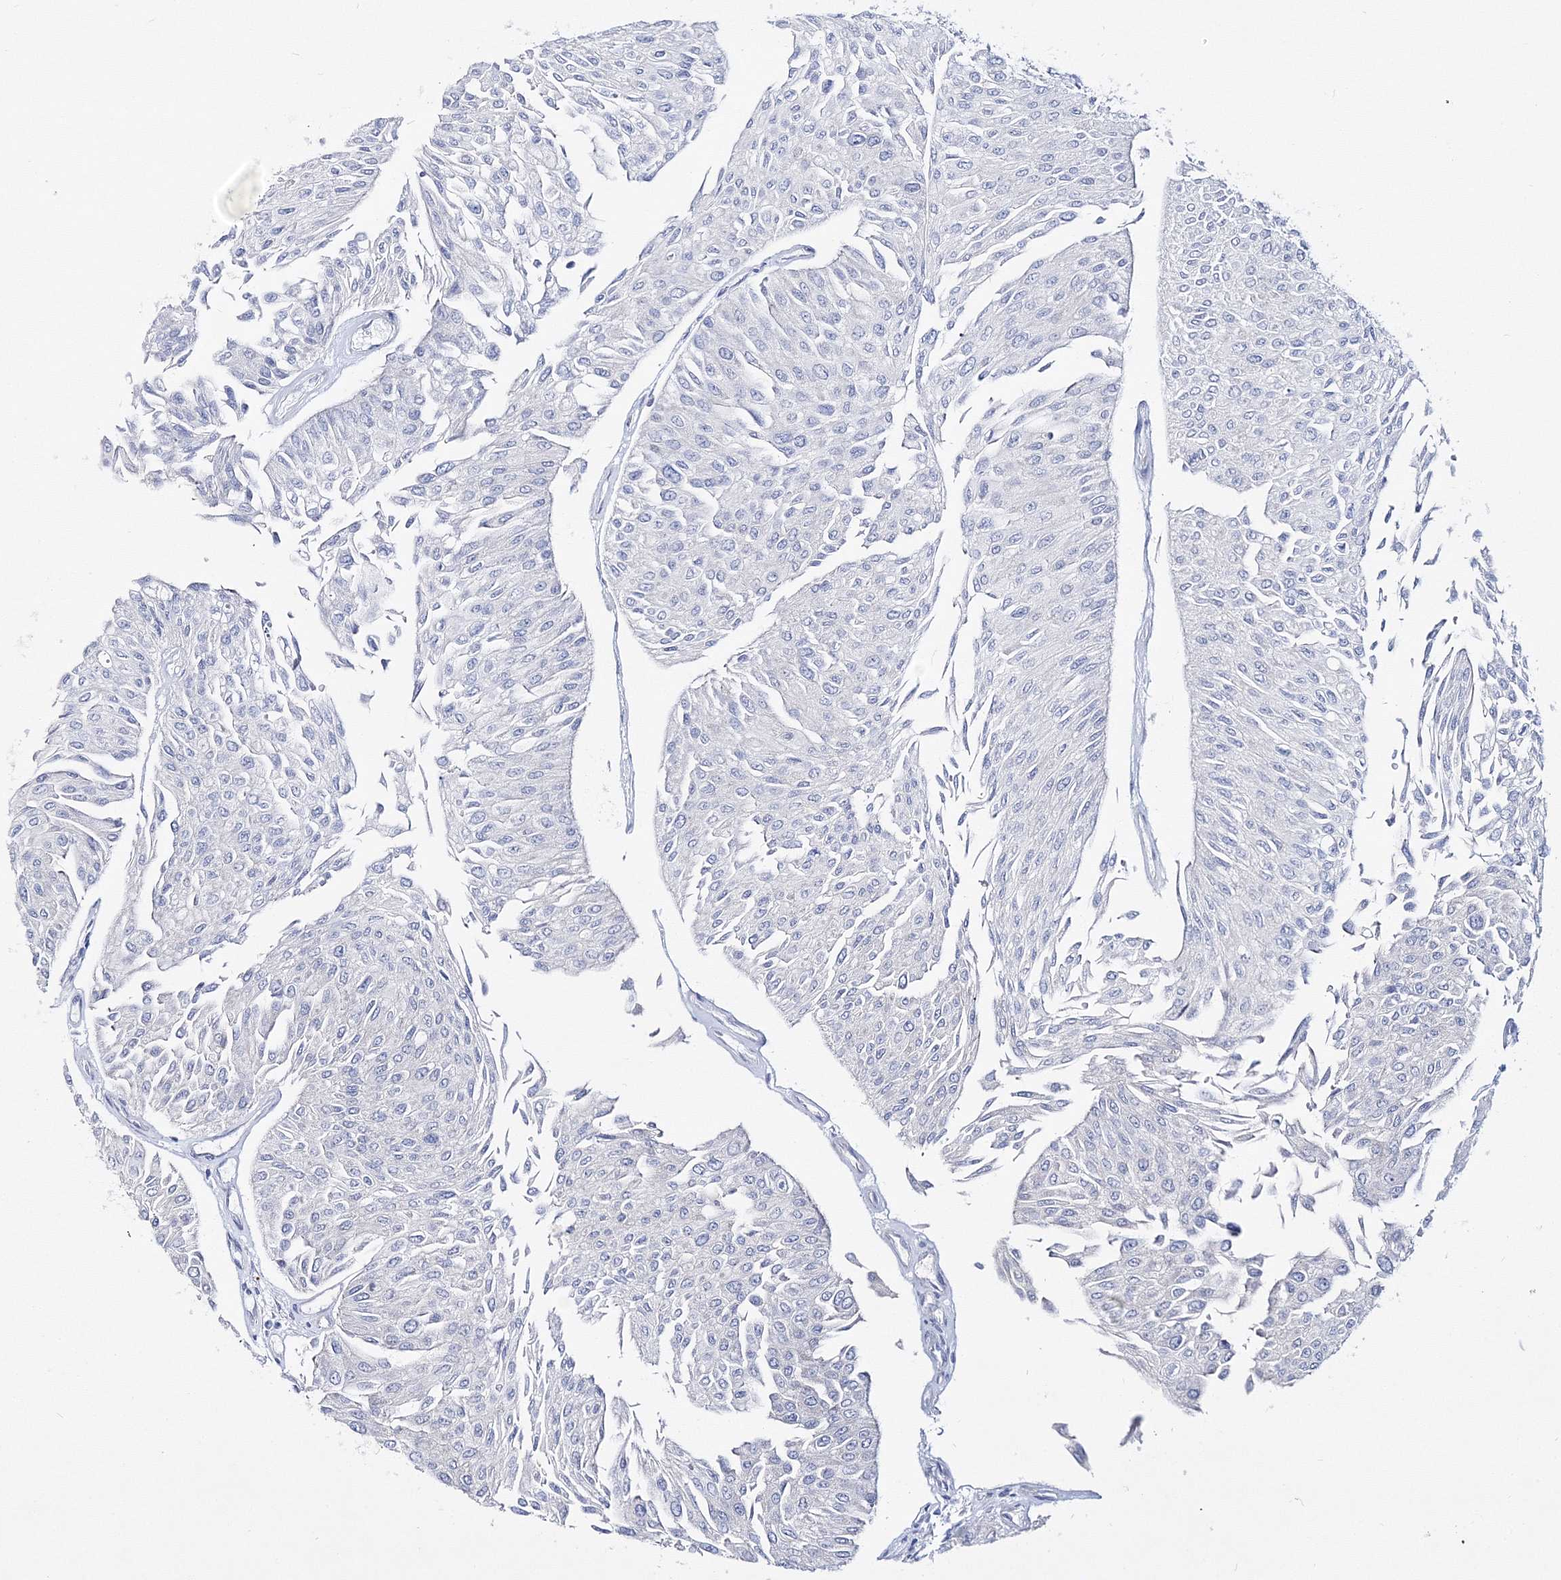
{"staining": {"intensity": "negative", "quantity": "none", "location": "none"}, "tissue": "urothelial cancer", "cell_type": "Tumor cells", "image_type": "cancer", "snomed": [{"axis": "morphology", "description": "Urothelial carcinoma, Low grade"}, {"axis": "topography", "description": "Urinary bladder"}], "caption": "Tumor cells show no significant protein staining in urothelial cancer.", "gene": "ARHGAP32", "patient": {"sex": "male", "age": 67}}